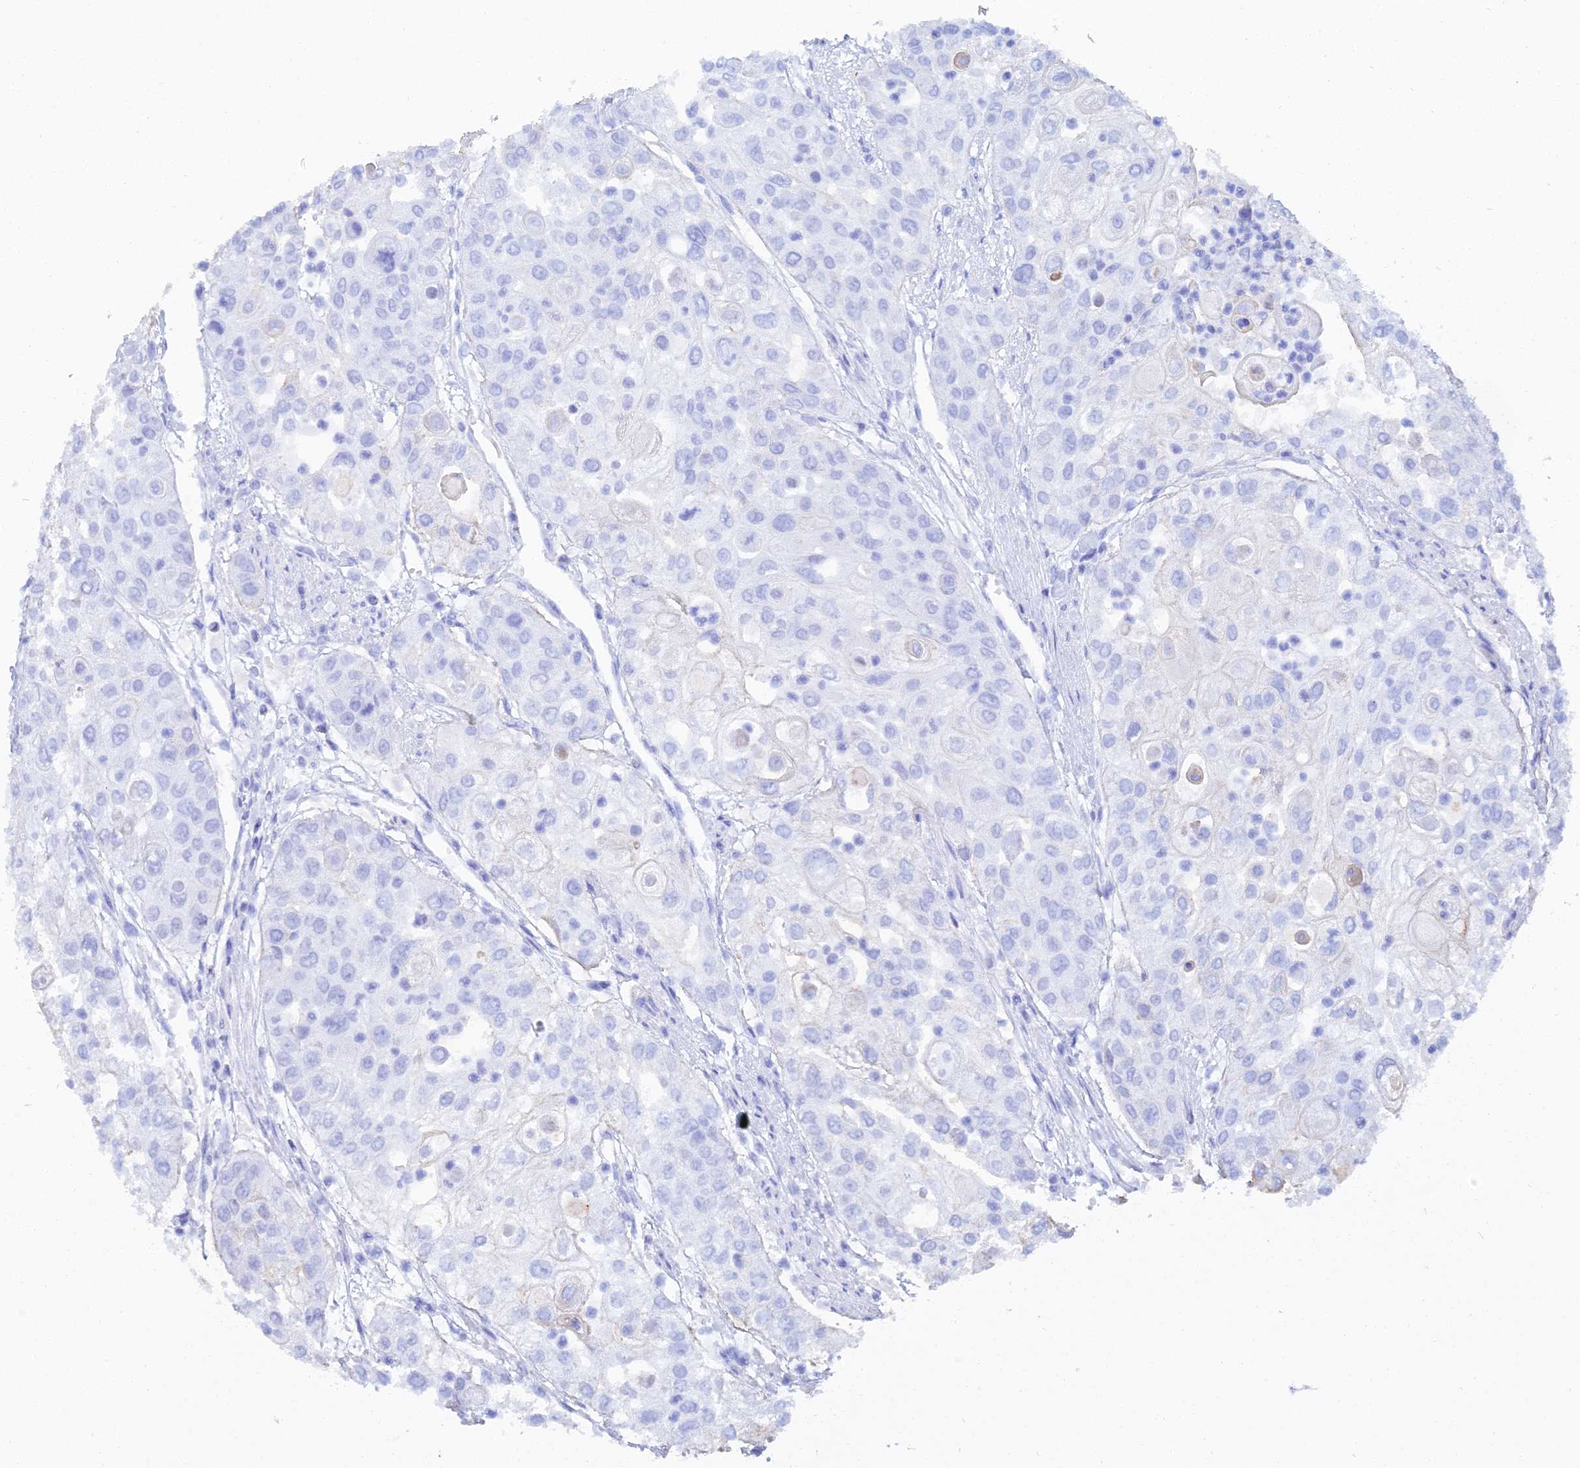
{"staining": {"intensity": "negative", "quantity": "none", "location": "none"}, "tissue": "urothelial cancer", "cell_type": "Tumor cells", "image_type": "cancer", "snomed": [{"axis": "morphology", "description": "Urothelial carcinoma, High grade"}, {"axis": "topography", "description": "Urinary bladder"}], "caption": "DAB (3,3'-diaminobenzidine) immunohistochemical staining of high-grade urothelial carcinoma exhibits no significant staining in tumor cells.", "gene": "TRIM43B", "patient": {"sex": "female", "age": 79}}